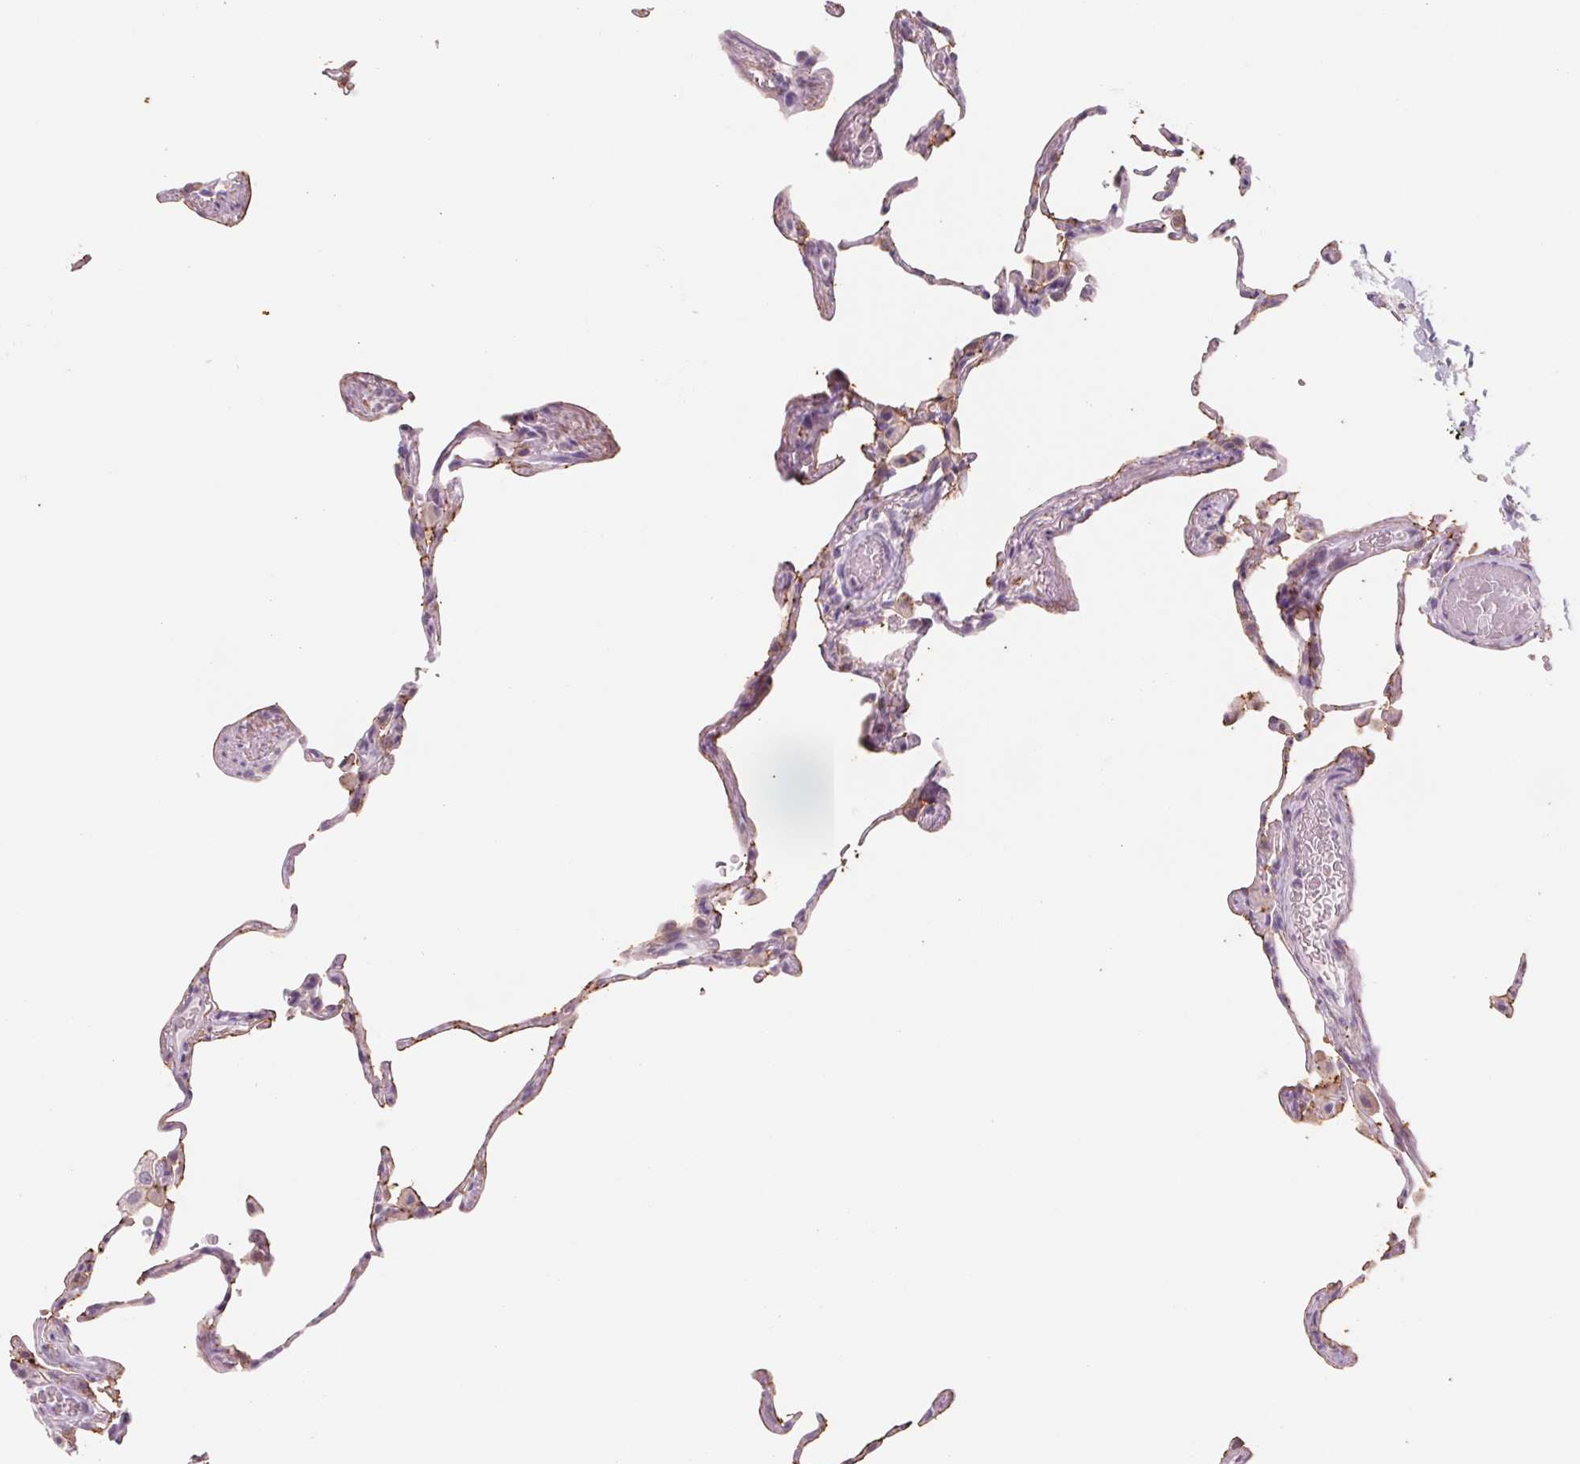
{"staining": {"intensity": "weak", "quantity": "<25%", "location": "cytoplasmic/membranous"}, "tissue": "lung", "cell_type": "Alveolar cells", "image_type": "normal", "snomed": [{"axis": "morphology", "description": "Normal tissue, NOS"}, {"axis": "topography", "description": "Lung"}], "caption": "This is a micrograph of immunohistochemistry staining of normal lung, which shows no staining in alveolar cells.", "gene": "POU1F1", "patient": {"sex": "female", "age": 57}}